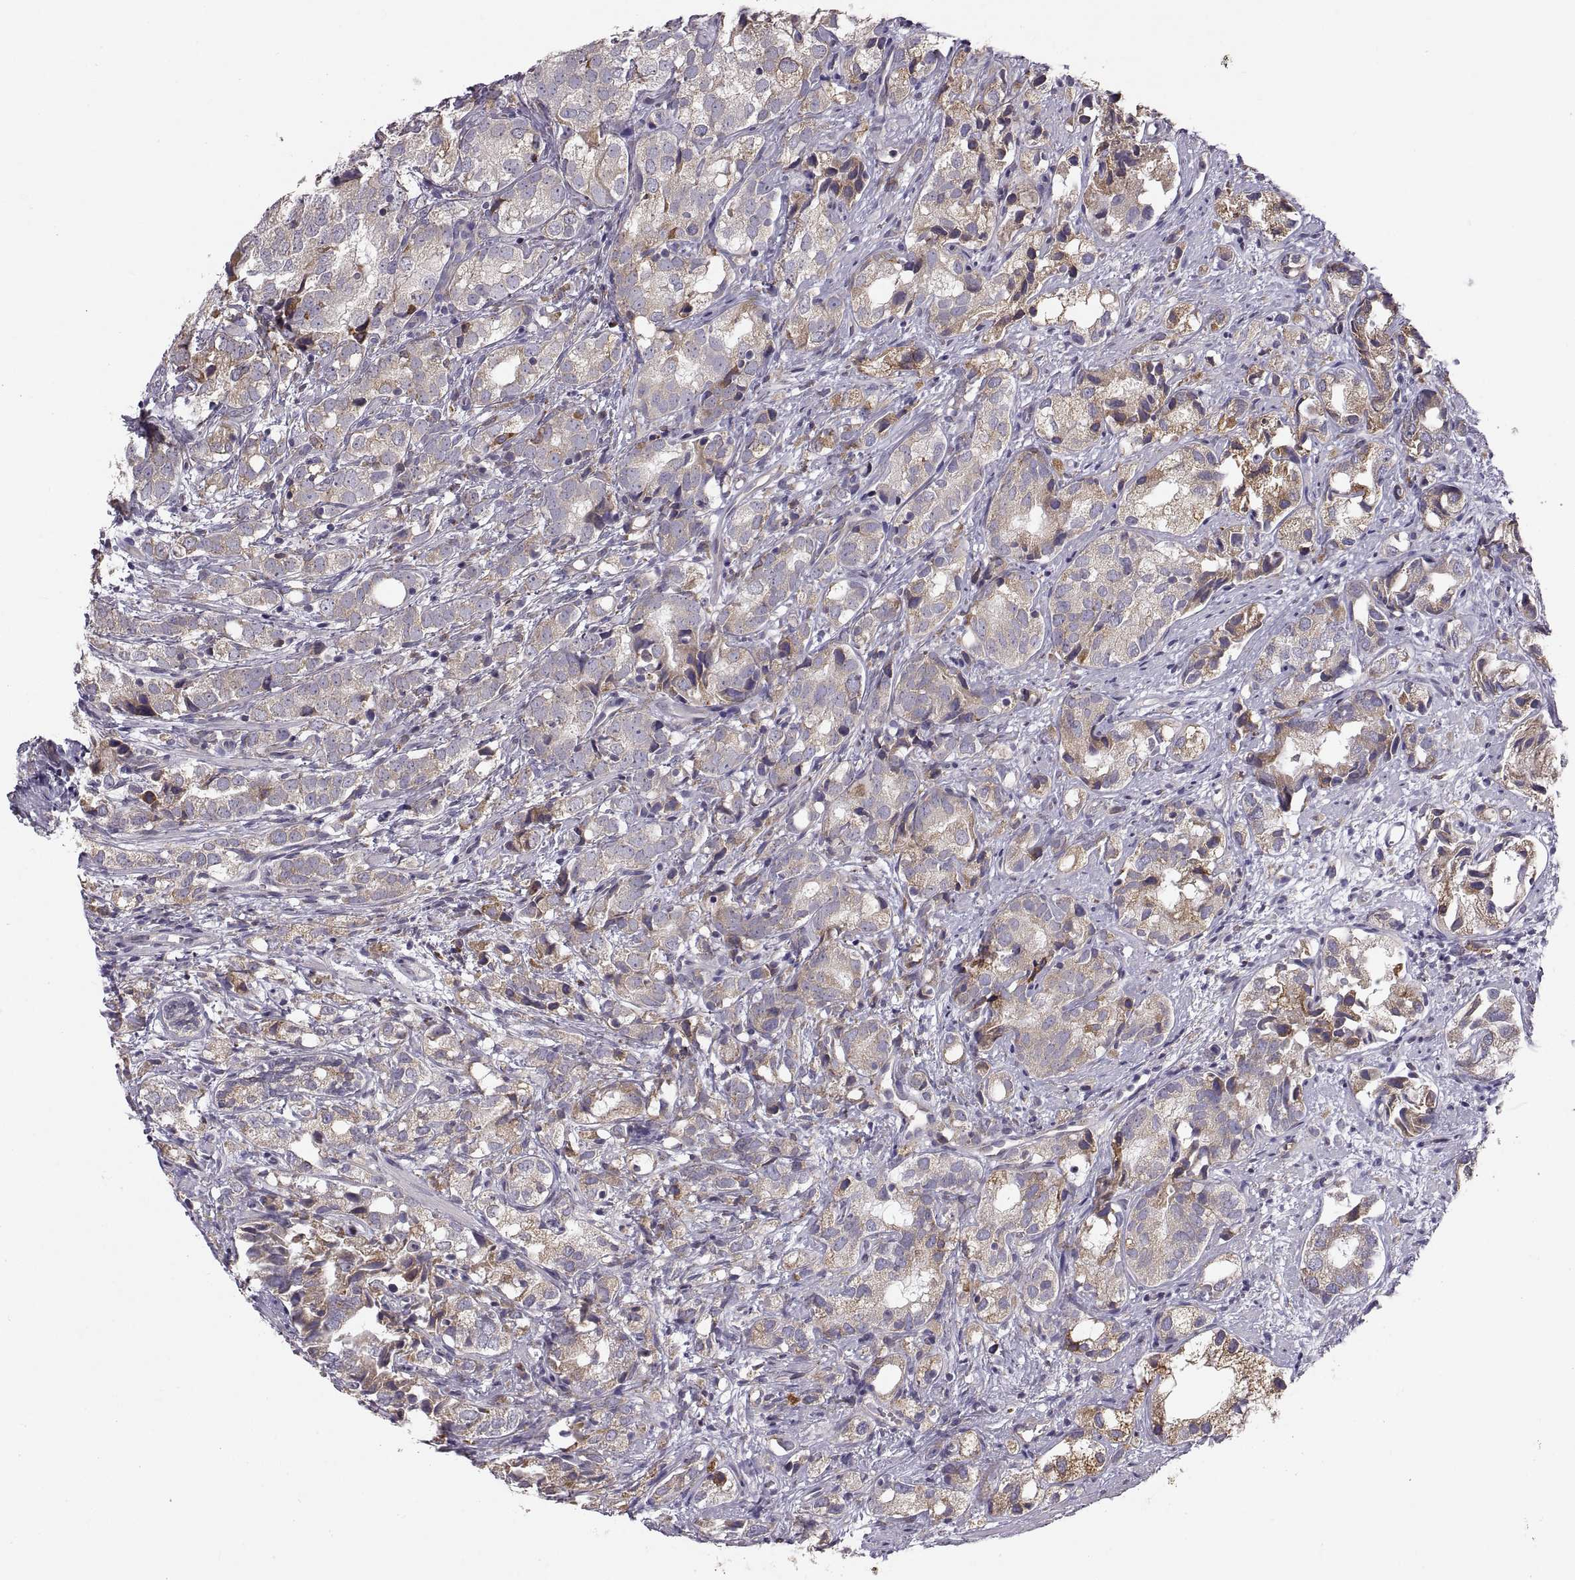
{"staining": {"intensity": "strong", "quantity": "<25%", "location": "cytoplasmic/membranous"}, "tissue": "prostate cancer", "cell_type": "Tumor cells", "image_type": "cancer", "snomed": [{"axis": "morphology", "description": "Adenocarcinoma, High grade"}, {"axis": "topography", "description": "Prostate"}], "caption": "Immunohistochemical staining of human prostate cancer demonstrates medium levels of strong cytoplasmic/membranous protein positivity in about <25% of tumor cells.", "gene": "PLEKHB2", "patient": {"sex": "male", "age": 82}}